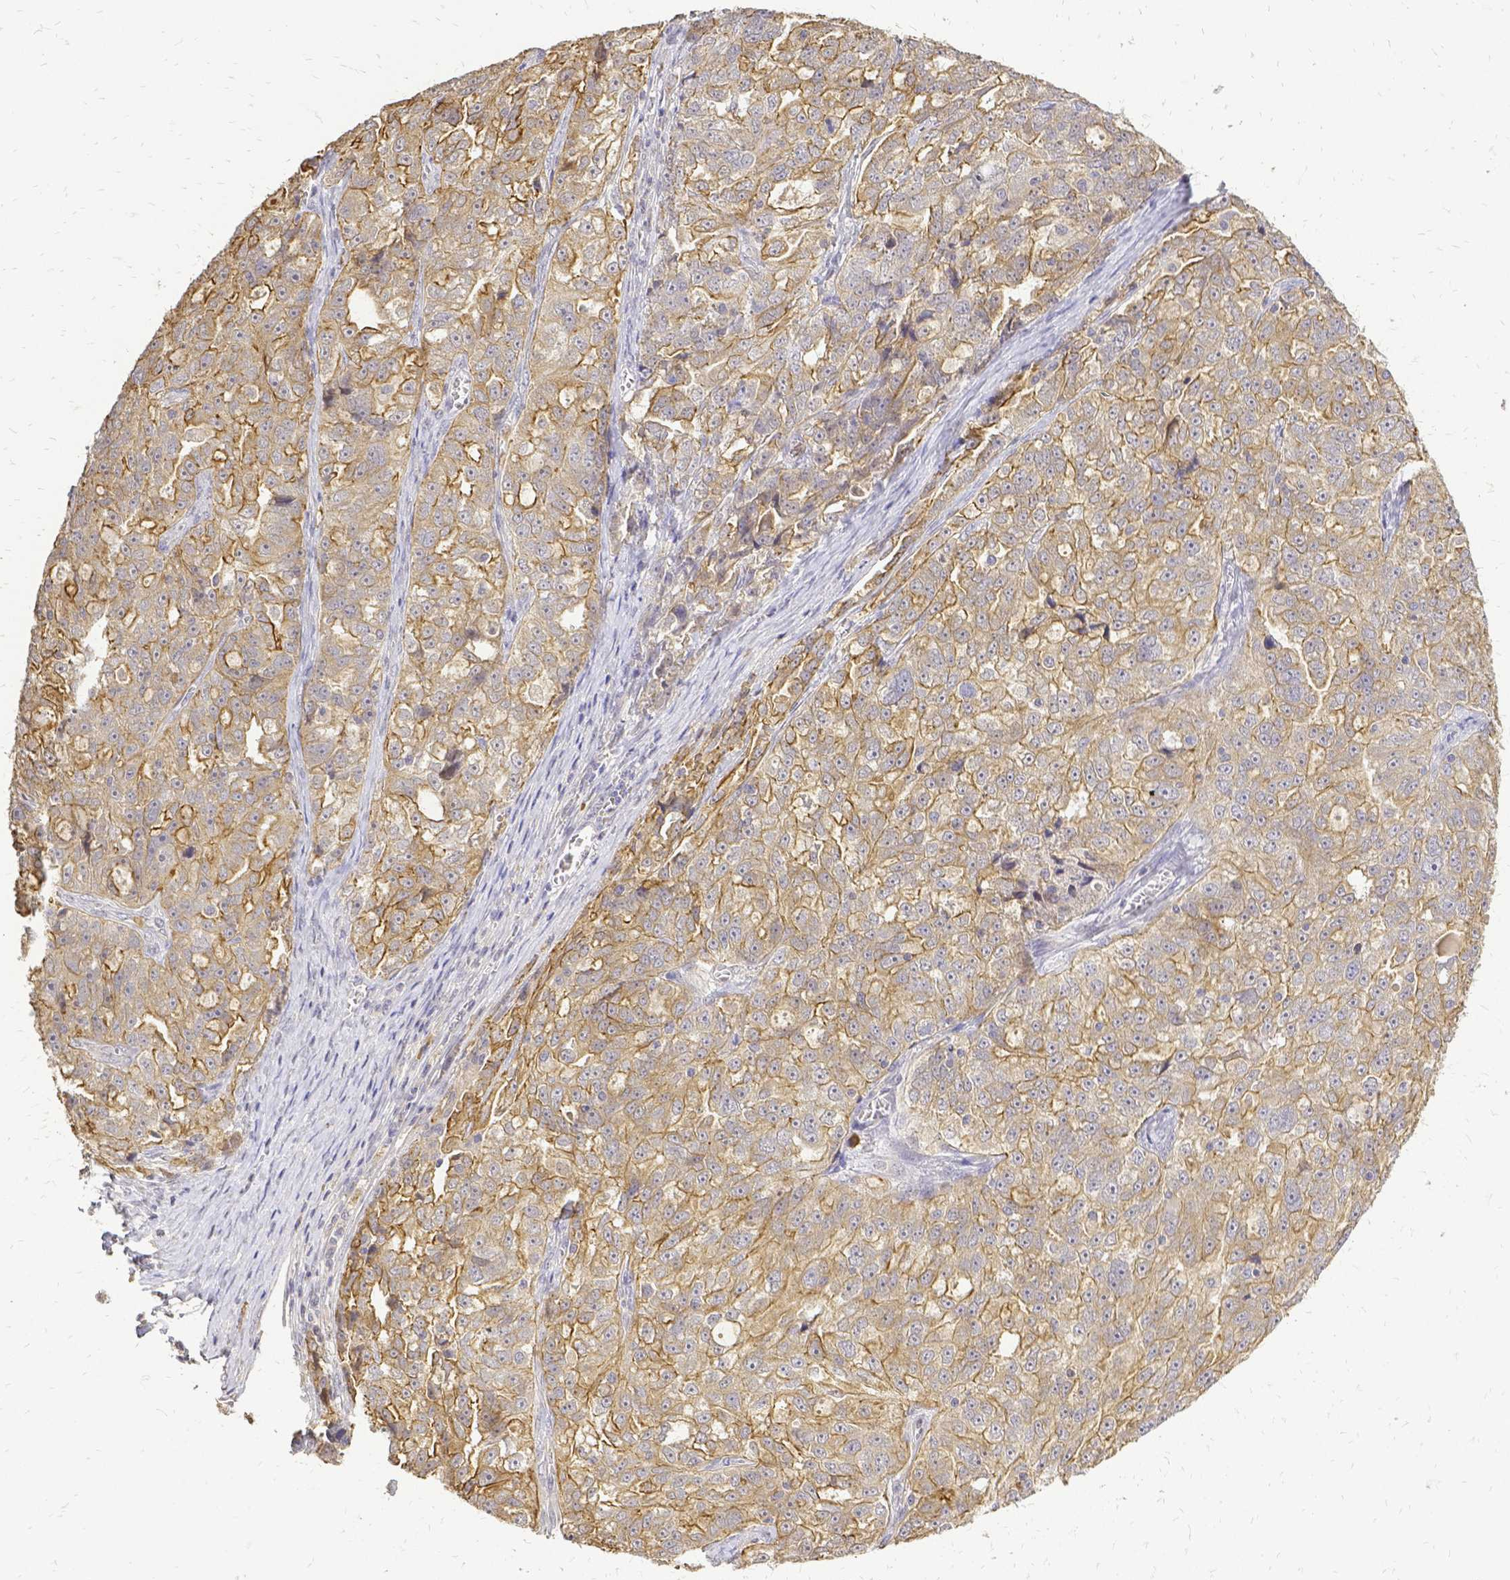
{"staining": {"intensity": "moderate", "quantity": ">75%", "location": "cytoplasmic/membranous"}, "tissue": "ovarian cancer", "cell_type": "Tumor cells", "image_type": "cancer", "snomed": [{"axis": "morphology", "description": "Cystadenocarcinoma, serous, NOS"}, {"axis": "topography", "description": "Ovary"}], "caption": "This histopathology image reveals immunohistochemistry (IHC) staining of human serous cystadenocarcinoma (ovarian), with medium moderate cytoplasmic/membranous staining in about >75% of tumor cells.", "gene": "CIB1", "patient": {"sex": "female", "age": 51}}